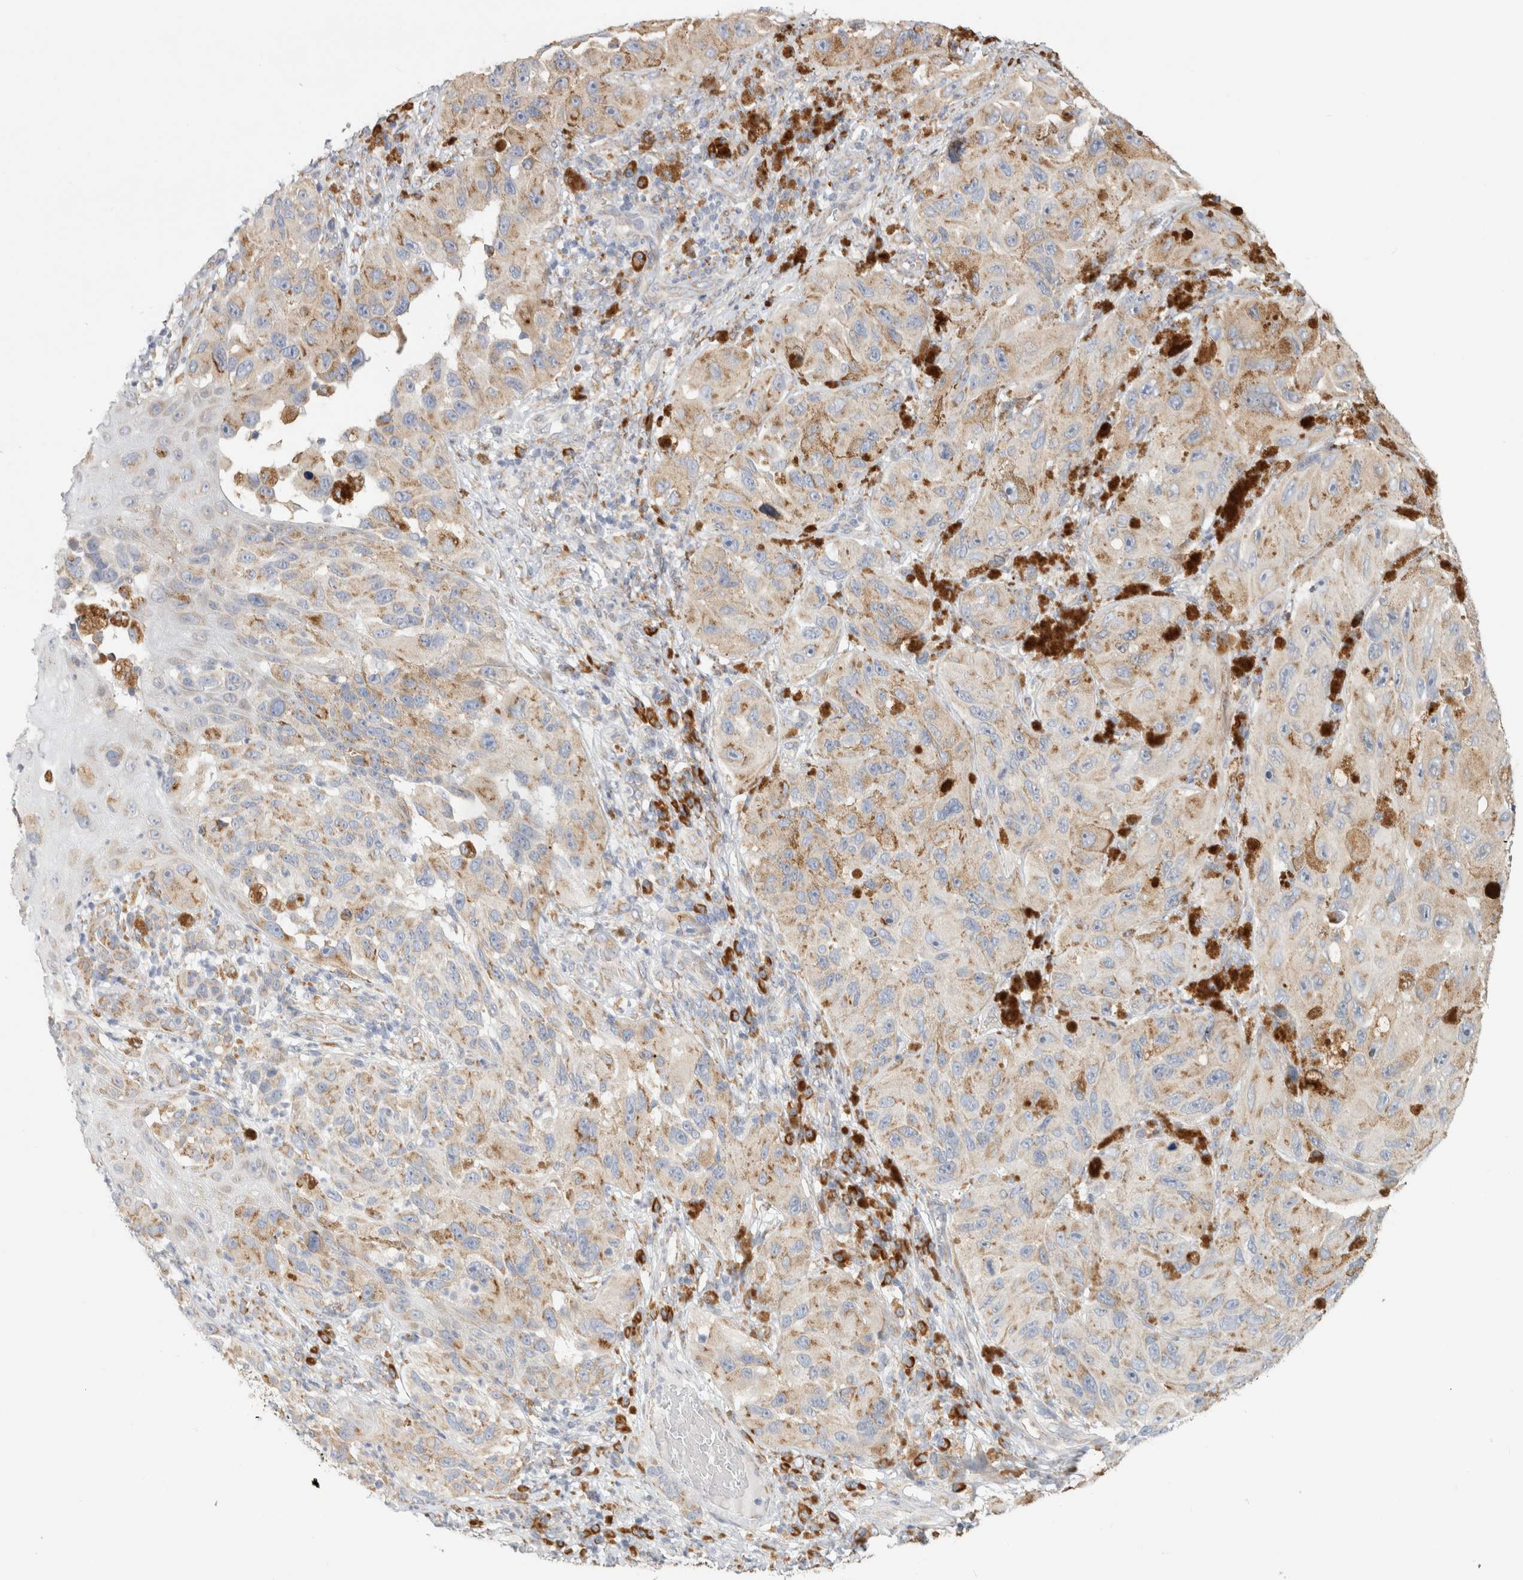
{"staining": {"intensity": "weak", "quantity": ">75%", "location": "cytoplasmic/membranous"}, "tissue": "melanoma", "cell_type": "Tumor cells", "image_type": "cancer", "snomed": [{"axis": "morphology", "description": "Malignant melanoma, NOS"}, {"axis": "topography", "description": "Skin"}], "caption": "Immunohistochemical staining of malignant melanoma reveals weak cytoplasmic/membranous protein expression in approximately >75% of tumor cells.", "gene": "RPN2", "patient": {"sex": "female", "age": 73}}